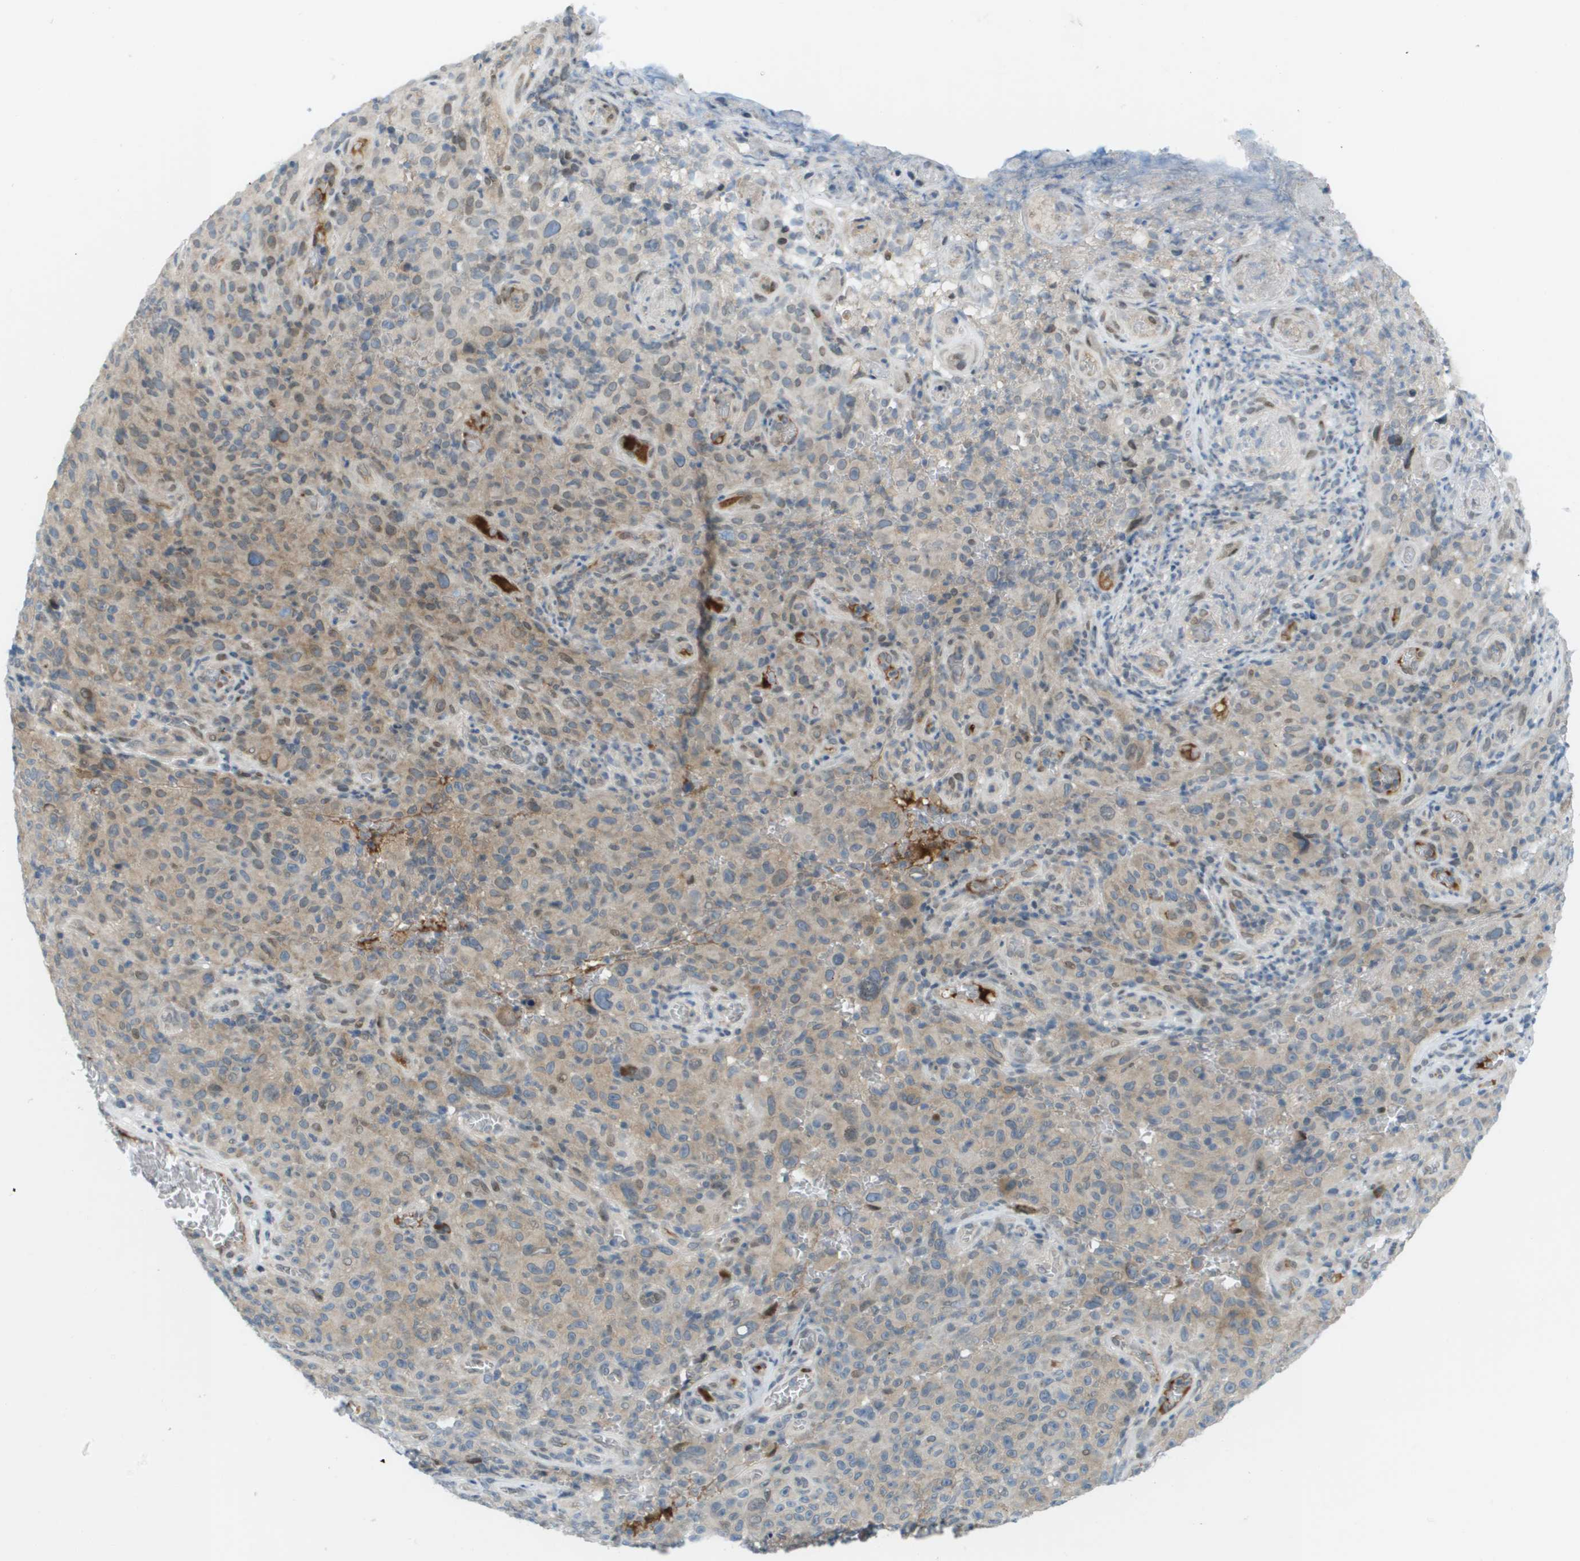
{"staining": {"intensity": "weak", "quantity": ">75%", "location": "cytoplasmic/membranous,nuclear"}, "tissue": "melanoma", "cell_type": "Tumor cells", "image_type": "cancer", "snomed": [{"axis": "morphology", "description": "Malignant melanoma, NOS"}, {"axis": "topography", "description": "Skin"}], "caption": "Protein staining of melanoma tissue displays weak cytoplasmic/membranous and nuclear staining in about >75% of tumor cells.", "gene": "CACNB4", "patient": {"sex": "female", "age": 82}}